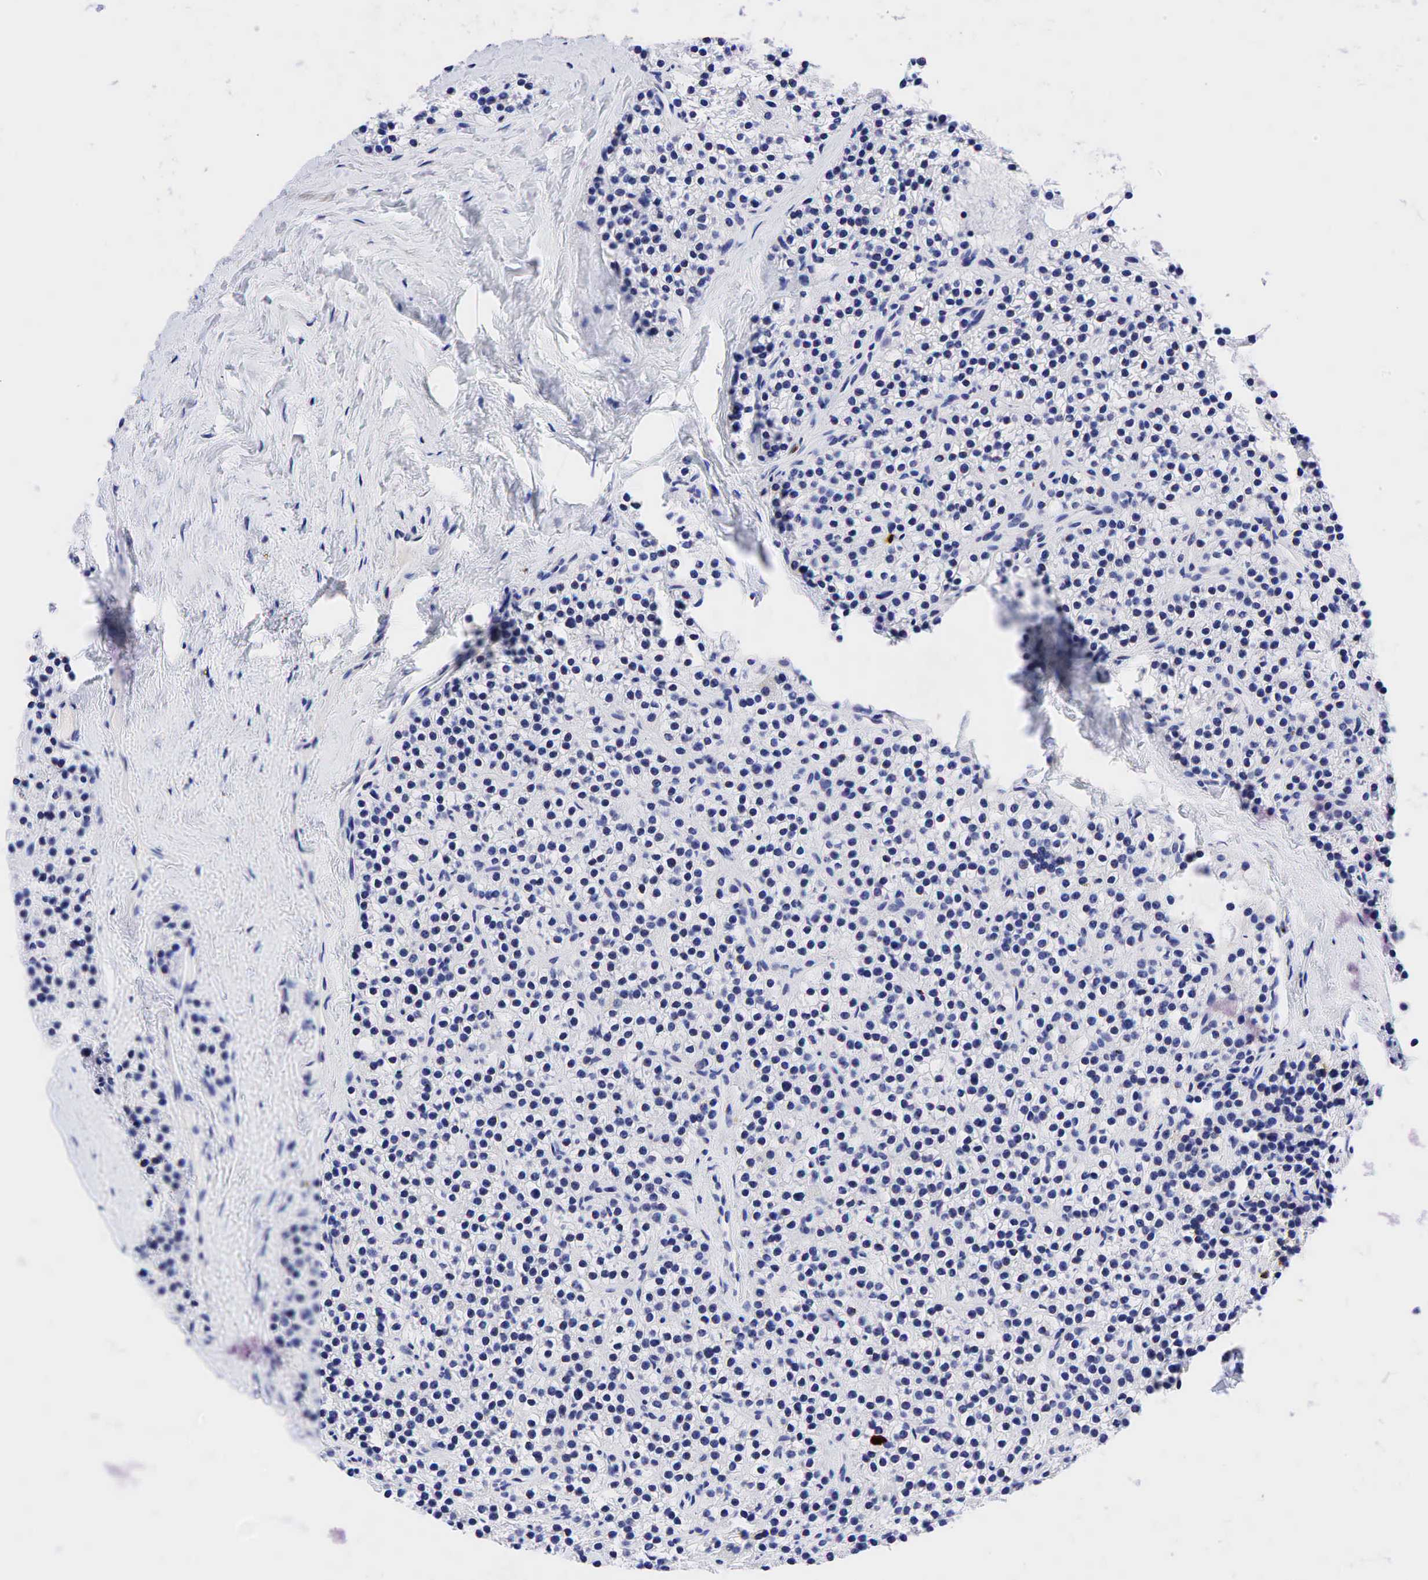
{"staining": {"intensity": "negative", "quantity": "none", "location": "none"}, "tissue": "parathyroid gland", "cell_type": "Glandular cells", "image_type": "normal", "snomed": [{"axis": "morphology", "description": "Normal tissue, NOS"}, {"axis": "topography", "description": "Parathyroid gland"}], "caption": "IHC histopathology image of benign human parathyroid gland stained for a protein (brown), which demonstrates no positivity in glandular cells.", "gene": "CD79A", "patient": {"sex": "female", "age": 54}}